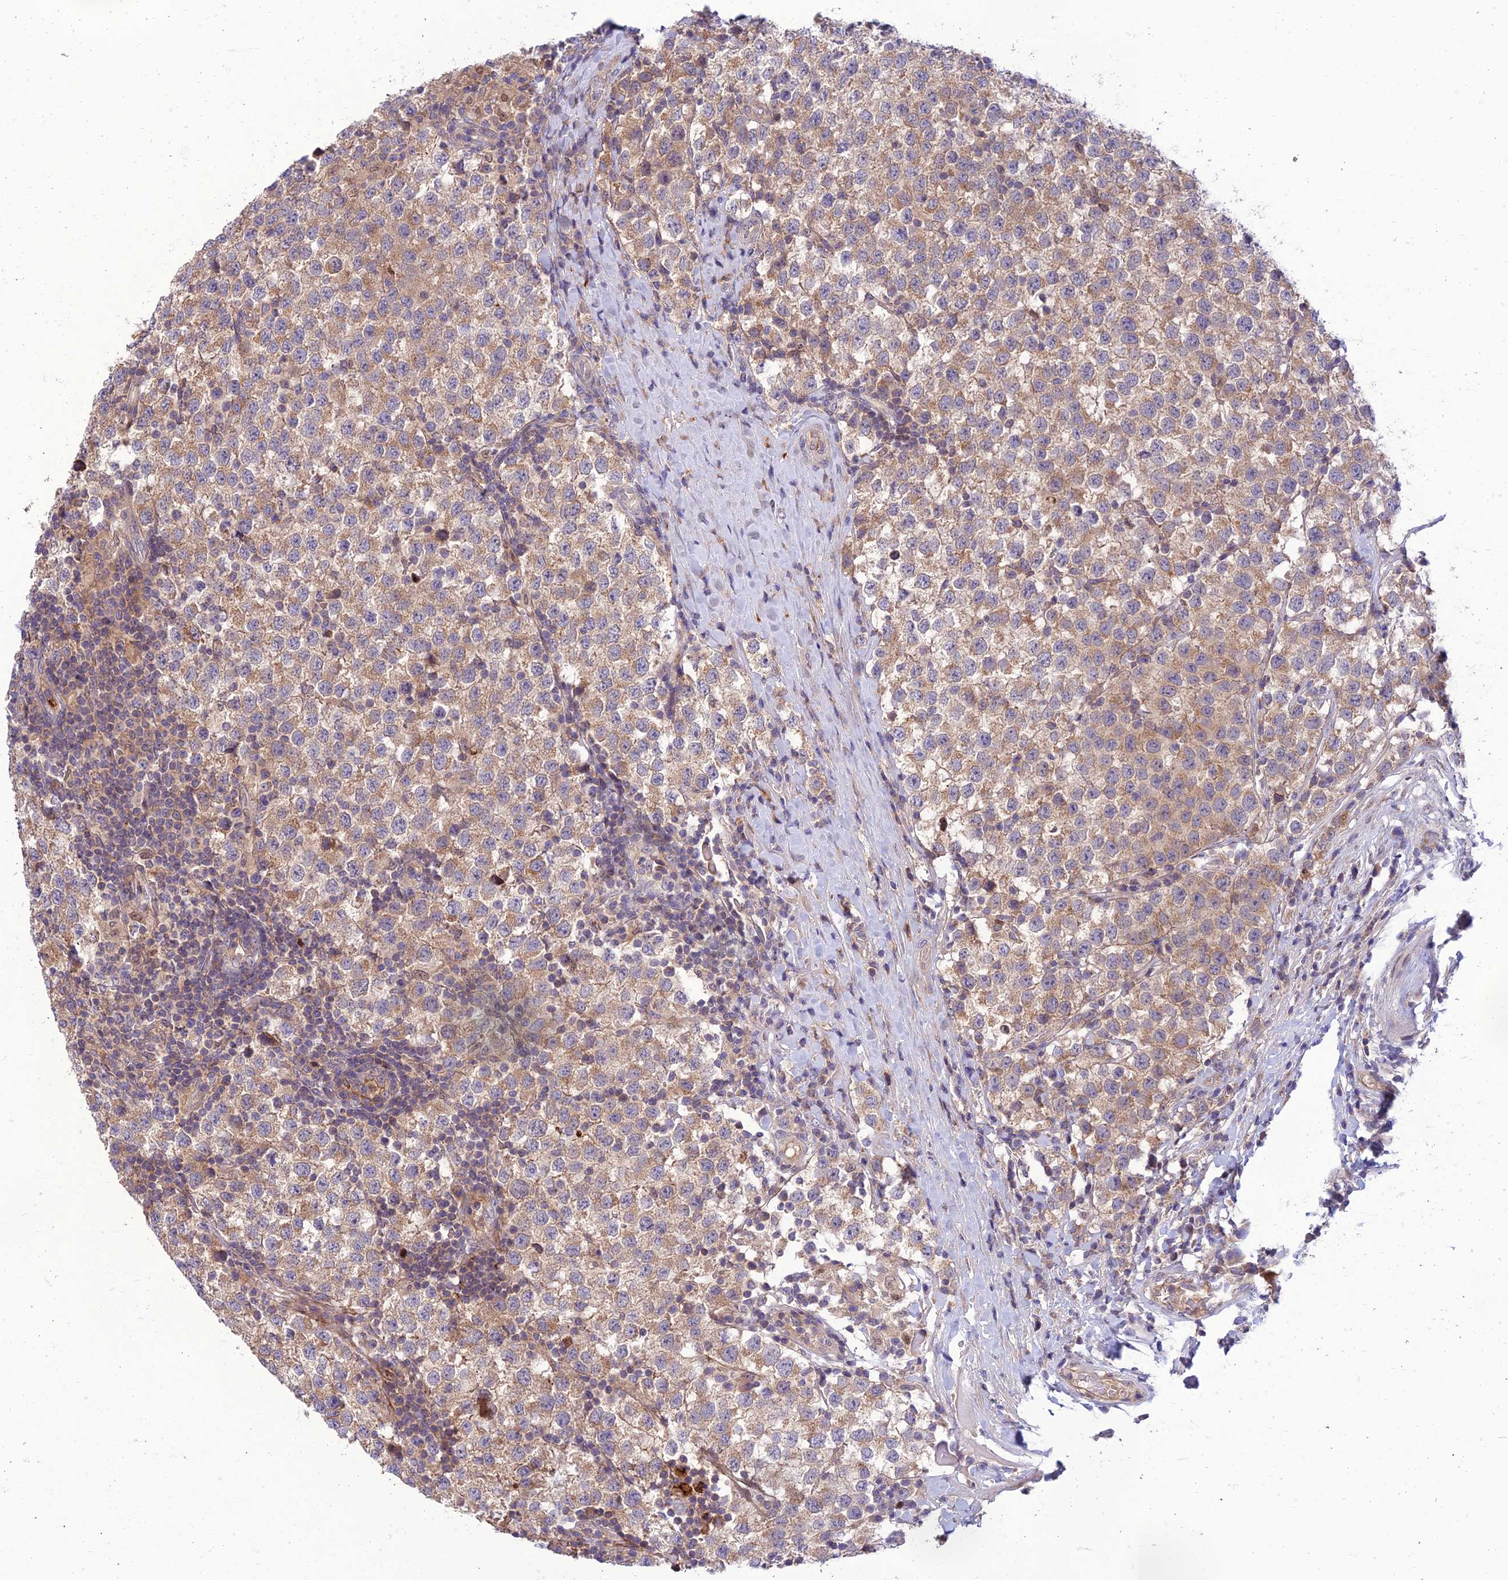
{"staining": {"intensity": "moderate", "quantity": ">75%", "location": "cytoplasmic/membranous"}, "tissue": "testis cancer", "cell_type": "Tumor cells", "image_type": "cancer", "snomed": [{"axis": "morphology", "description": "Seminoma, NOS"}, {"axis": "topography", "description": "Testis"}], "caption": "Seminoma (testis) stained for a protein reveals moderate cytoplasmic/membranous positivity in tumor cells.", "gene": "IRAK3", "patient": {"sex": "male", "age": 34}}